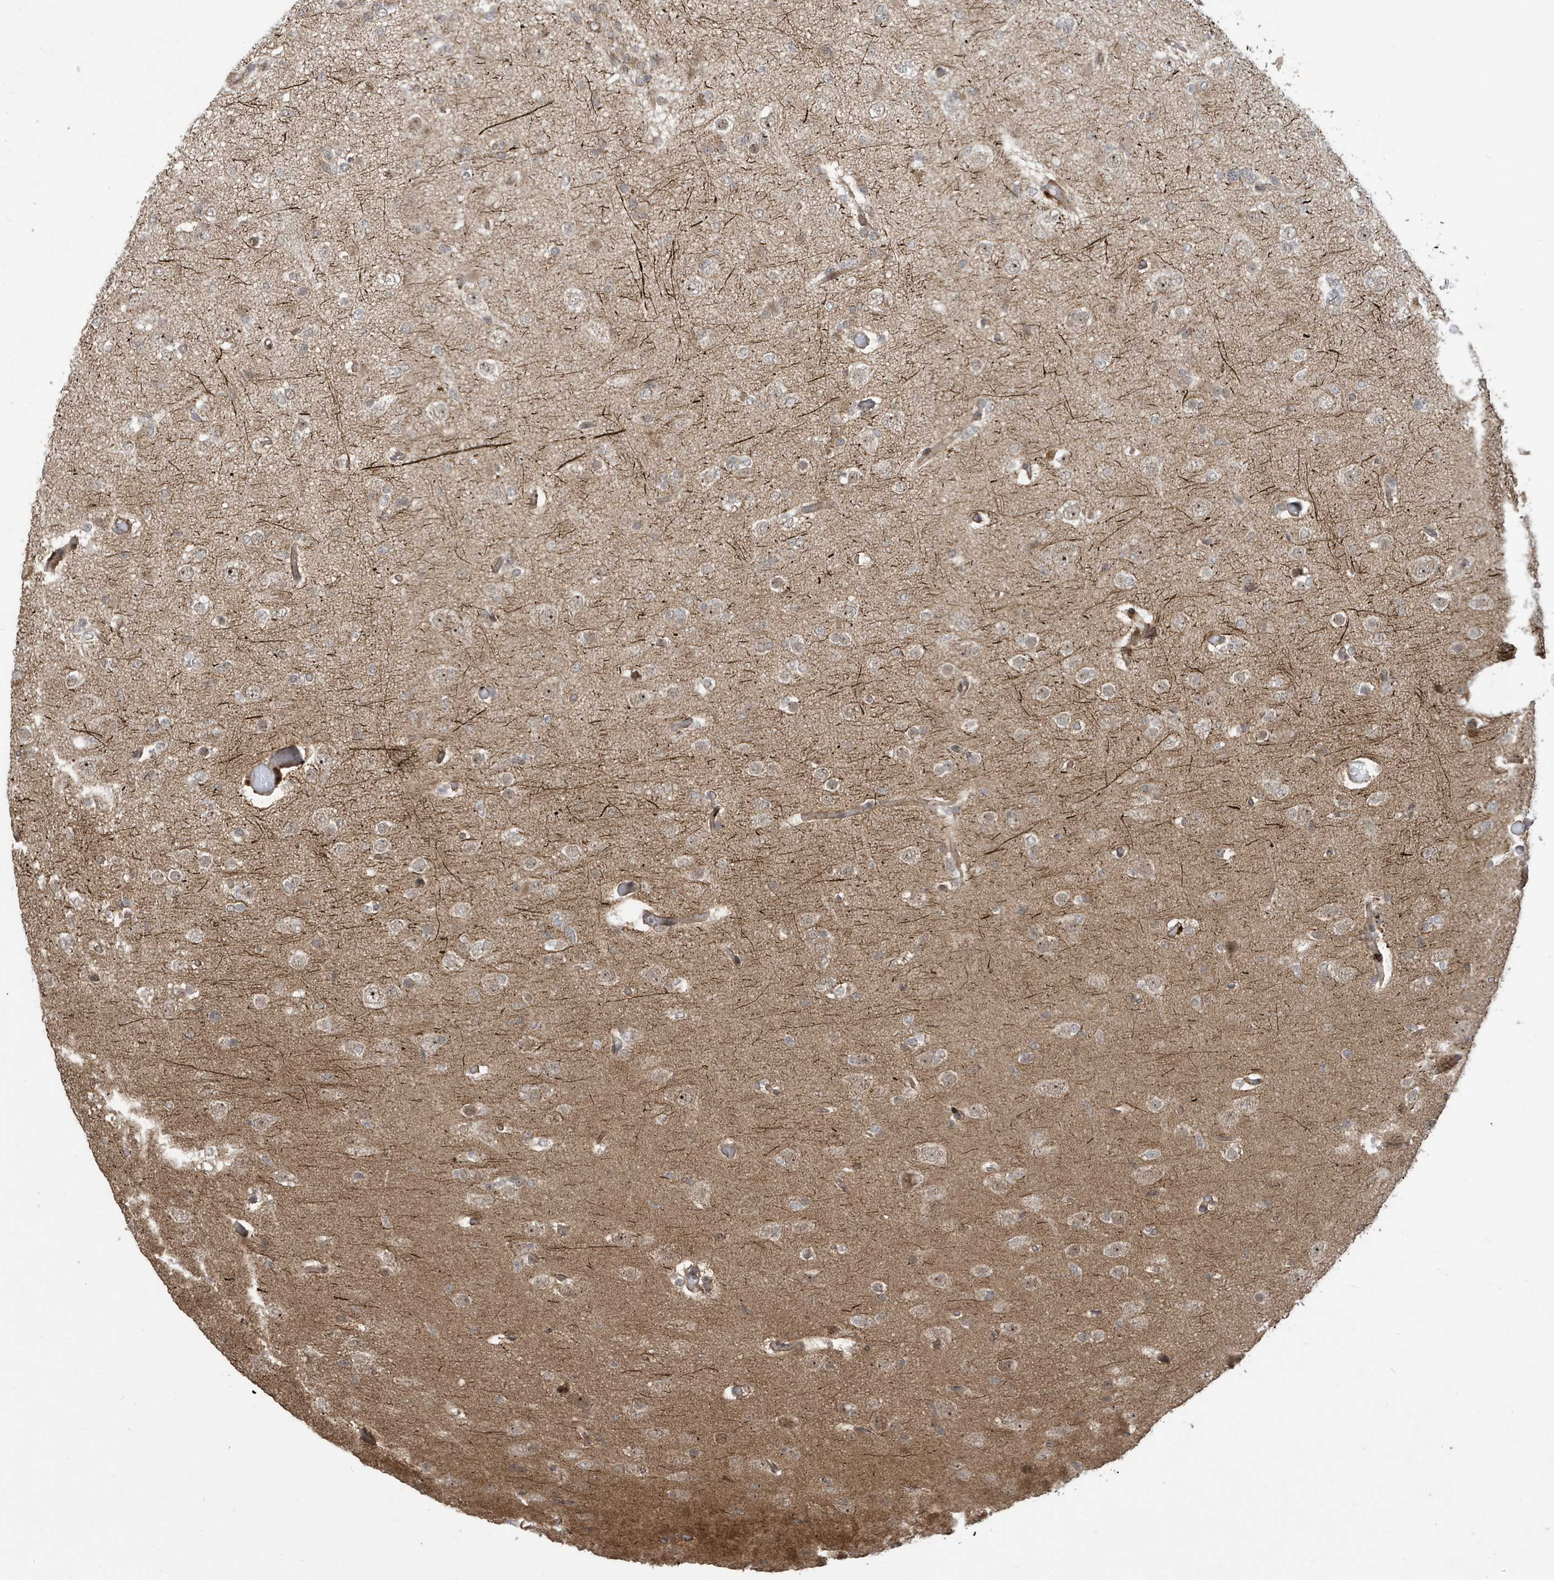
{"staining": {"intensity": "weak", "quantity": "25%-75%", "location": "cytoplasmic/membranous,nuclear"}, "tissue": "glioma", "cell_type": "Tumor cells", "image_type": "cancer", "snomed": [{"axis": "morphology", "description": "Glioma, malignant, Low grade"}, {"axis": "topography", "description": "Brain"}], "caption": "Glioma stained with immunohistochemistry exhibits weak cytoplasmic/membranous and nuclear staining in about 25%-75% of tumor cells.", "gene": "FAM9B", "patient": {"sex": "female", "age": 22}}